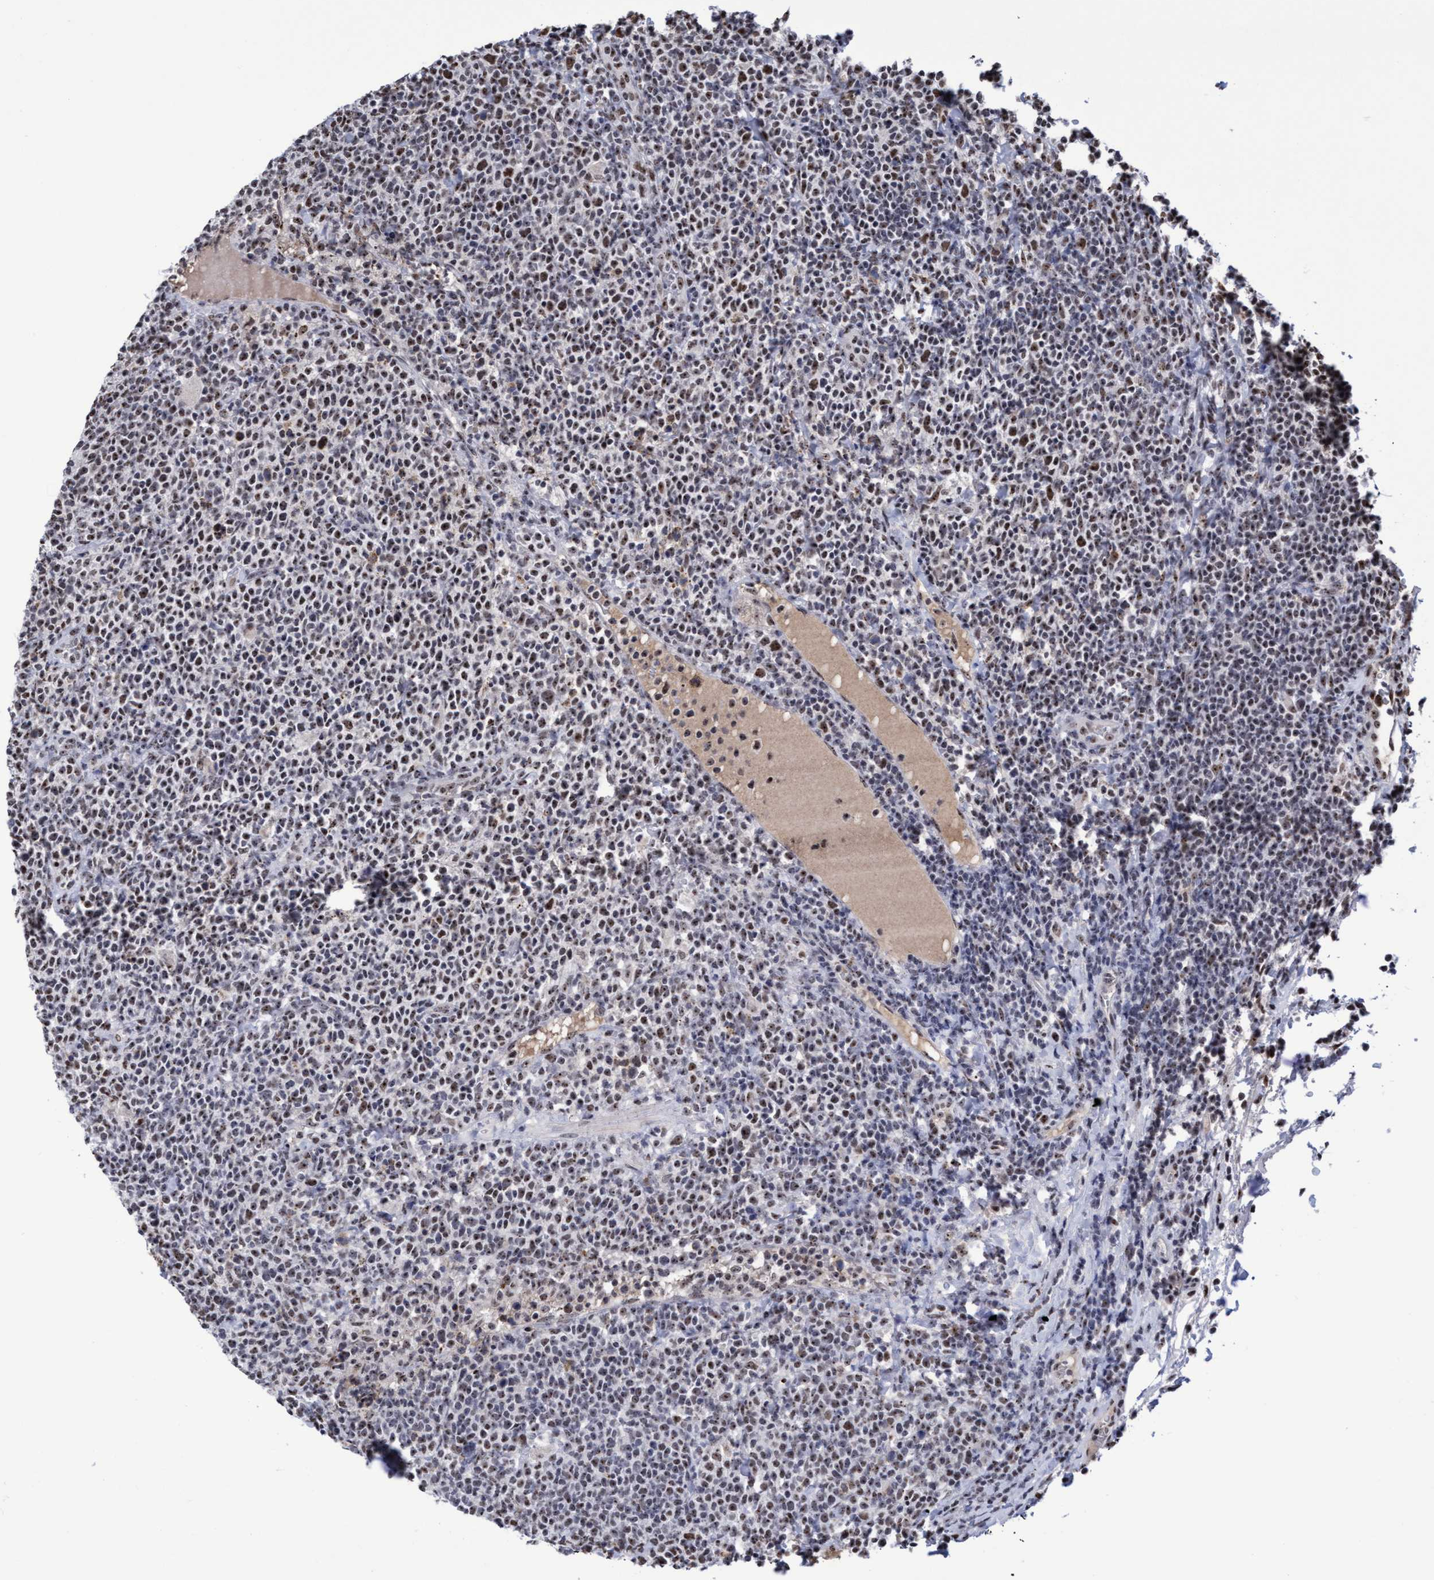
{"staining": {"intensity": "moderate", "quantity": "25%-75%", "location": "nuclear"}, "tissue": "lymphoma", "cell_type": "Tumor cells", "image_type": "cancer", "snomed": [{"axis": "morphology", "description": "Malignant lymphoma, non-Hodgkin's type, High grade"}, {"axis": "topography", "description": "Lymph node"}], "caption": "High-magnification brightfield microscopy of high-grade malignant lymphoma, non-Hodgkin's type stained with DAB (3,3'-diaminobenzidine) (brown) and counterstained with hematoxylin (blue). tumor cells exhibit moderate nuclear staining is present in approximately25%-75% of cells. (DAB = brown stain, brightfield microscopy at high magnification).", "gene": "EFCAB10", "patient": {"sex": "male", "age": 61}}